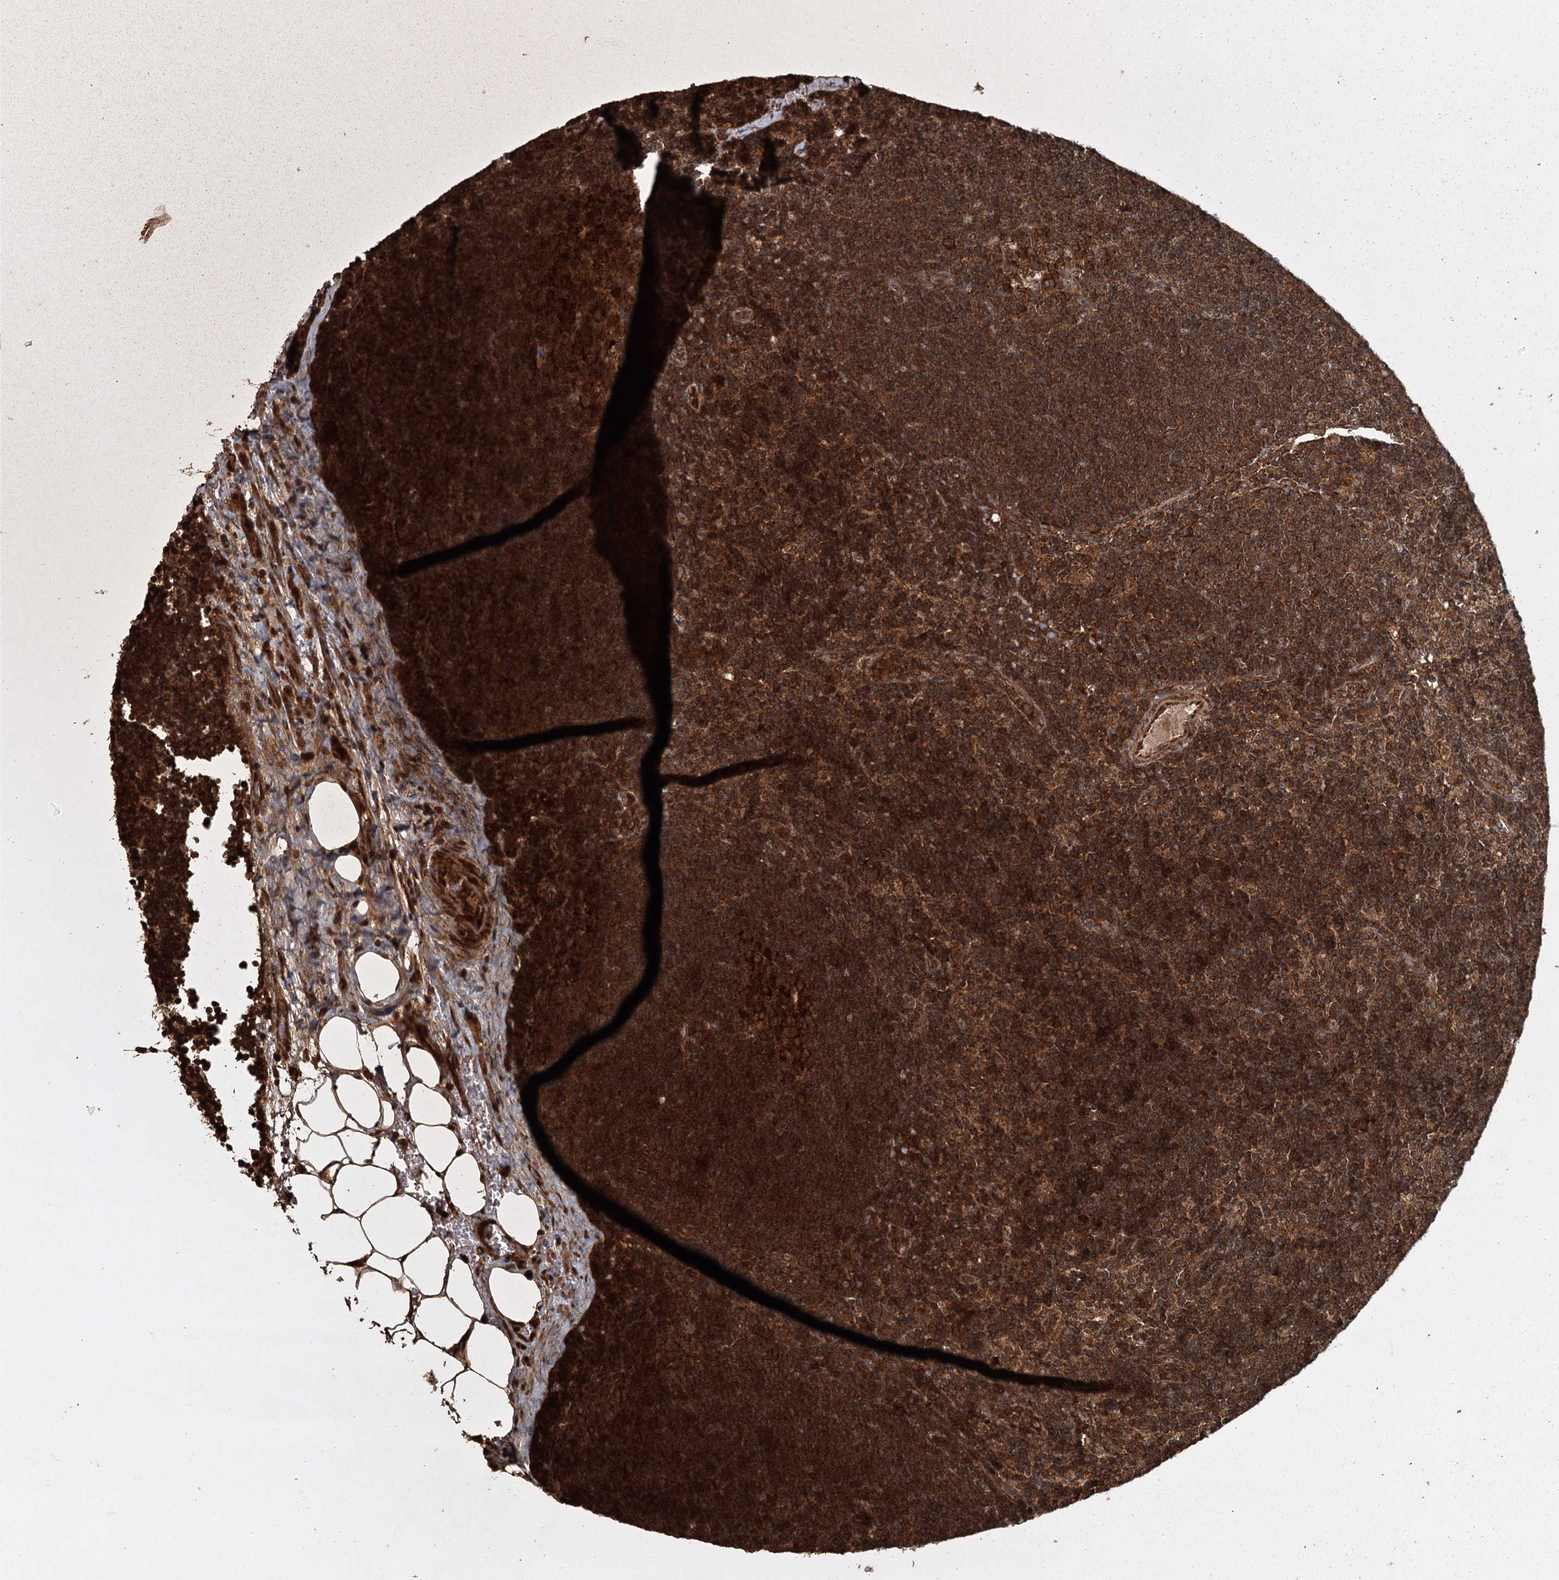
{"staining": {"intensity": "strong", "quantity": ">75%", "location": "cytoplasmic/membranous"}, "tissue": "lymph node", "cell_type": "Germinal center cells", "image_type": "normal", "snomed": [{"axis": "morphology", "description": "Normal tissue, NOS"}, {"axis": "topography", "description": "Lymph node"}], "caption": "Brown immunohistochemical staining in unremarkable lymph node shows strong cytoplasmic/membranous positivity in about >75% of germinal center cells. (Stains: DAB in brown, nuclei in blue, Microscopy: brightfield microscopy at high magnification).", "gene": "RPAP3", "patient": {"sex": "male", "age": 24}}